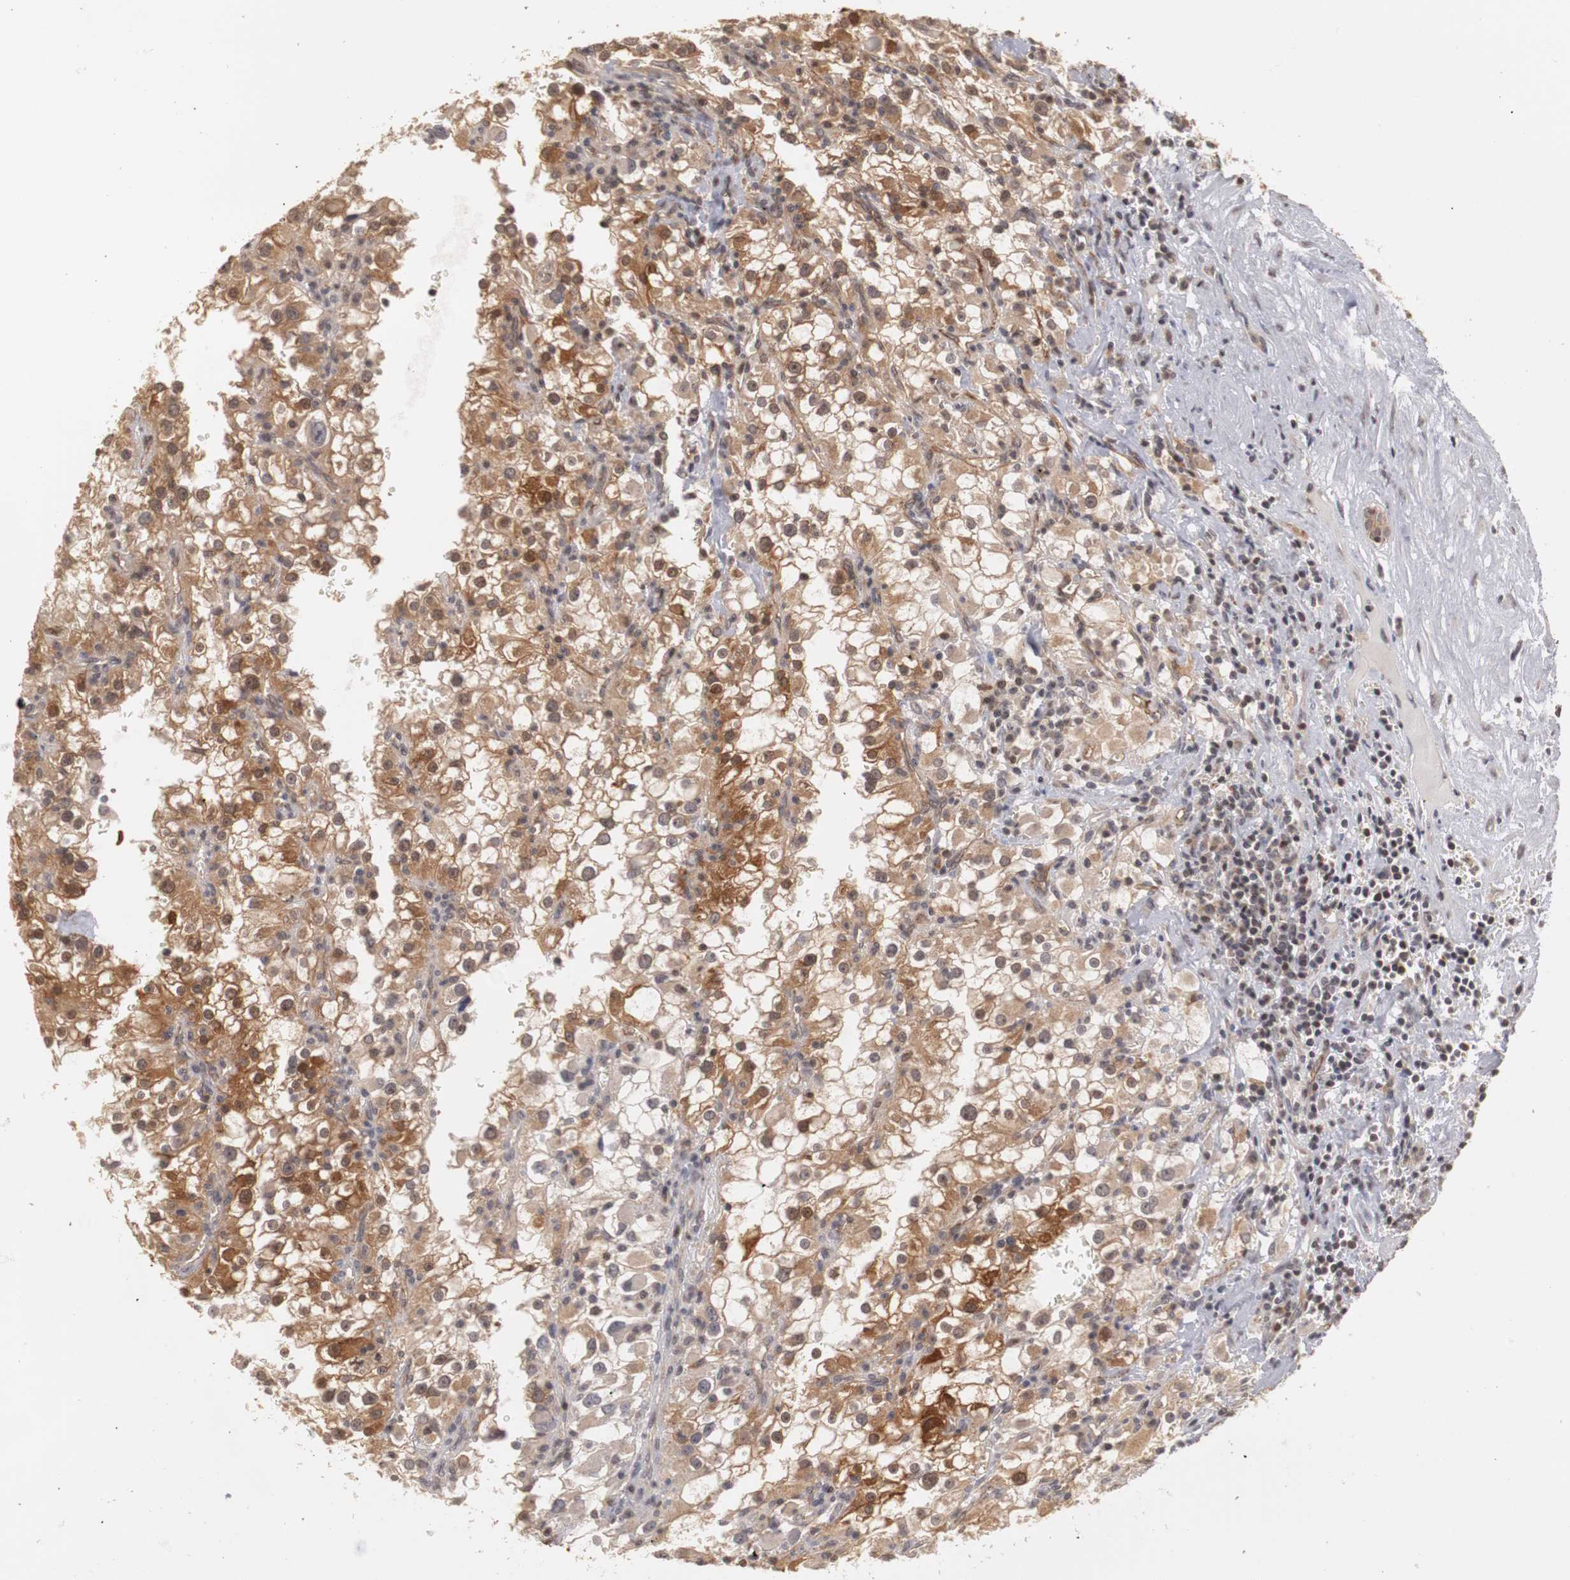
{"staining": {"intensity": "moderate", "quantity": ">75%", "location": "cytoplasmic/membranous,nuclear"}, "tissue": "renal cancer", "cell_type": "Tumor cells", "image_type": "cancer", "snomed": [{"axis": "morphology", "description": "Adenocarcinoma, NOS"}, {"axis": "topography", "description": "Kidney"}], "caption": "High-magnification brightfield microscopy of renal cancer (adenocarcinoma) stained with DAB (3,3'-diaminobenzidine) (brown) and counterstained with hematoxylin (blue). tumor cells exhibit moderate cytoplasmic/membranous and nuclear expression is identified in about>75% of cells. (IHC, brightfield microscopy, high magnification).", "gene": "PLEKHA1", "patient": {"sex": "female", "age": 52}}